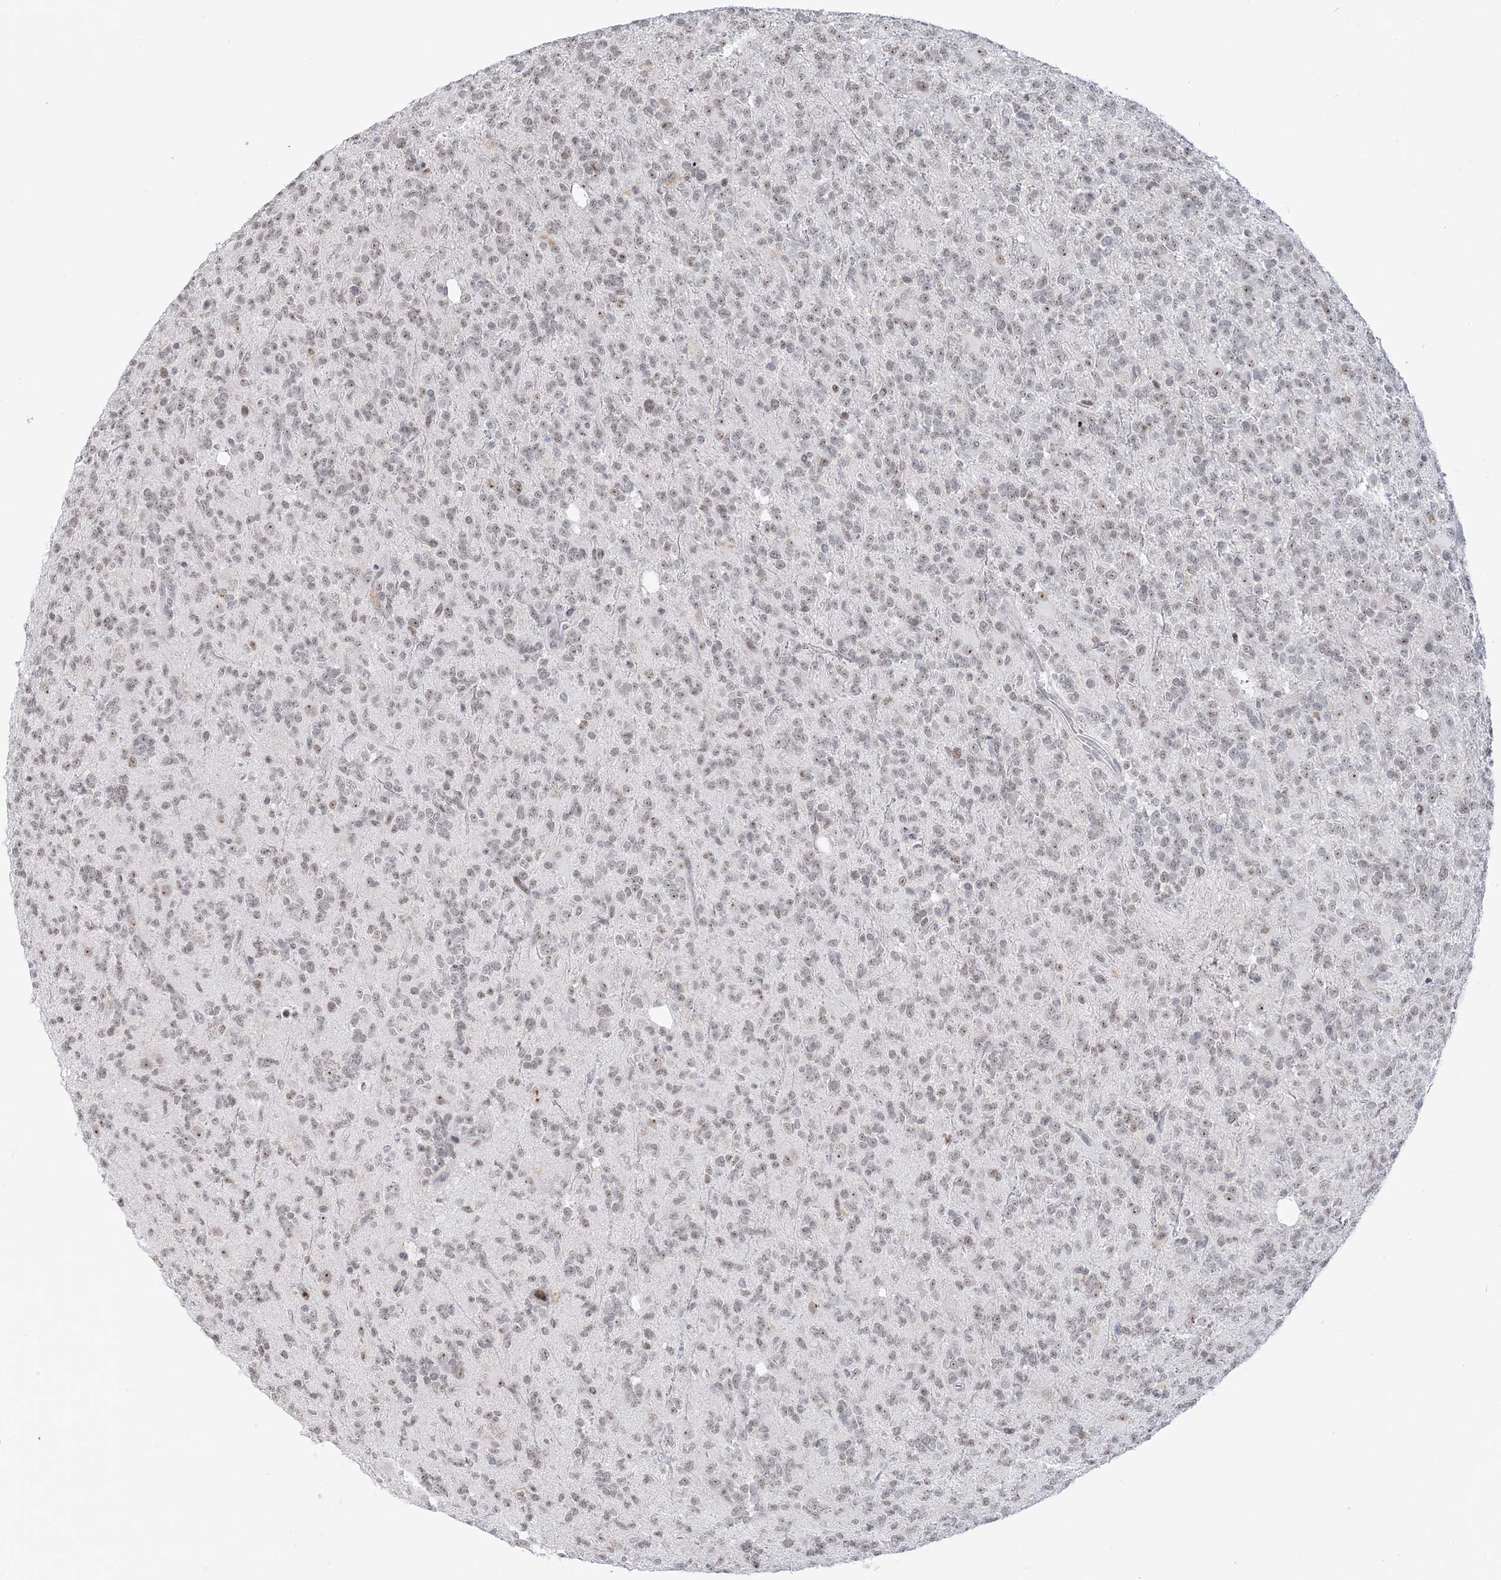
{"staining": {"intensity": "moderate", "quantity": "25%-75%", "location": "nuclear"}, "tissue": "glioma", "cell_type": "Tumor cells", "image_type": "cancer", "snomed": [{"axis": "morphology", "description": "Glioma, malignant, High grade"}, {"axis": "topography", "description": "Brain"}], "caption": "Immunohistochemical staining of high-grade glioma (malignant) reveals medium levels of moderate nuclear protein positivity in about 25%-75% of tumor cells. (brown staining indicates protein expression, while blue staining denotes nuclei).", "gene": "DDX21", "patient": {"sex": "female", "age": 62}}